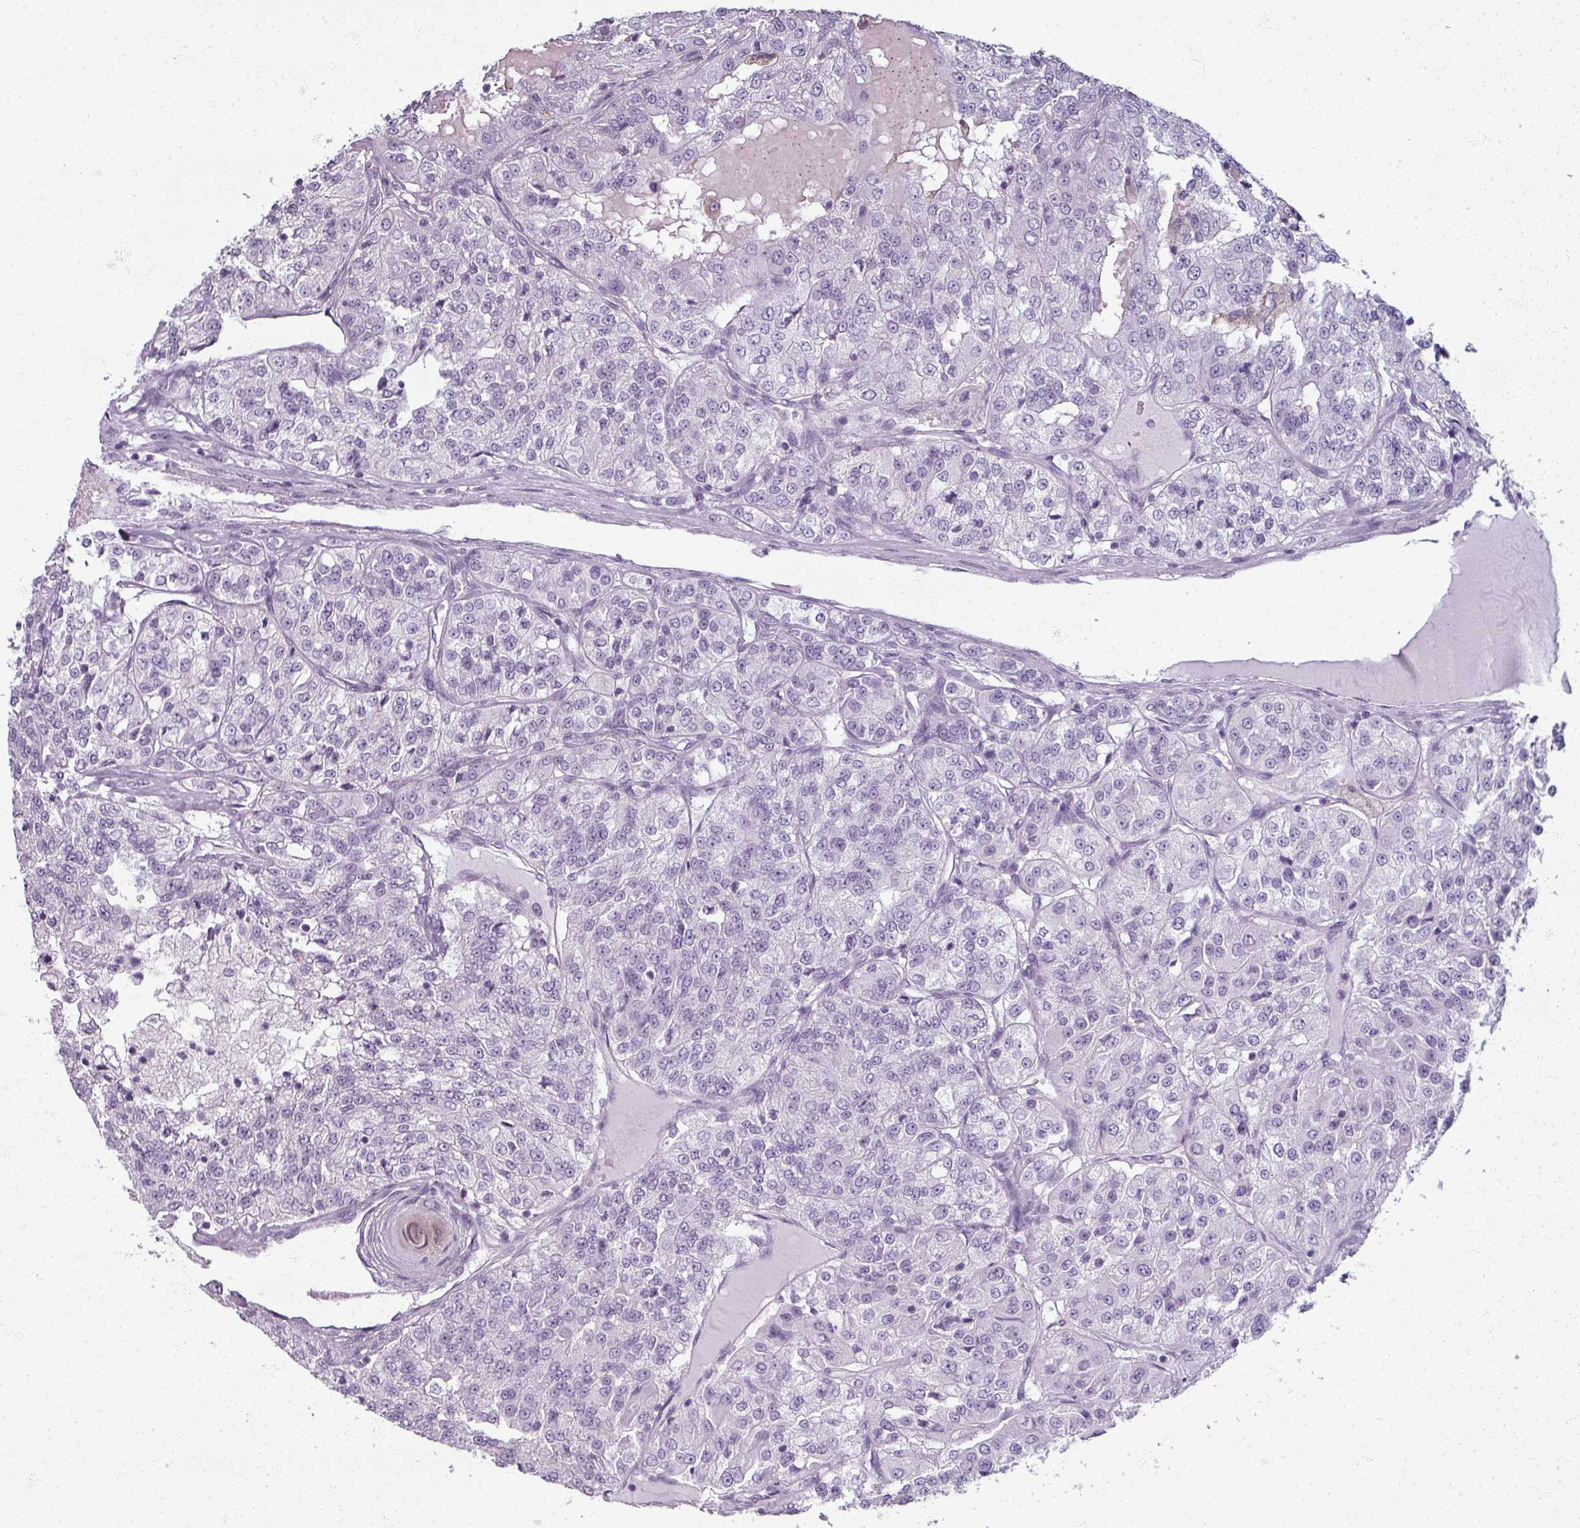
{"staining": {"intensity": "negative", "quantity": "none", "location": "none"}, "tissue": "renal cancer", "cell_type": "Tumor cells", "image_type": "cancer", "snomed": [{"axis": "morphology", "description": "Adenocarcinoma, NOS"}, {"axis": "topography", "description": "Kidney"}], "caption": "This is an IHC image of human renal cancer. There is no staining in tumor cells.", "gene": "RFPL2", "patient": {"sex": "female", "age": 63}}